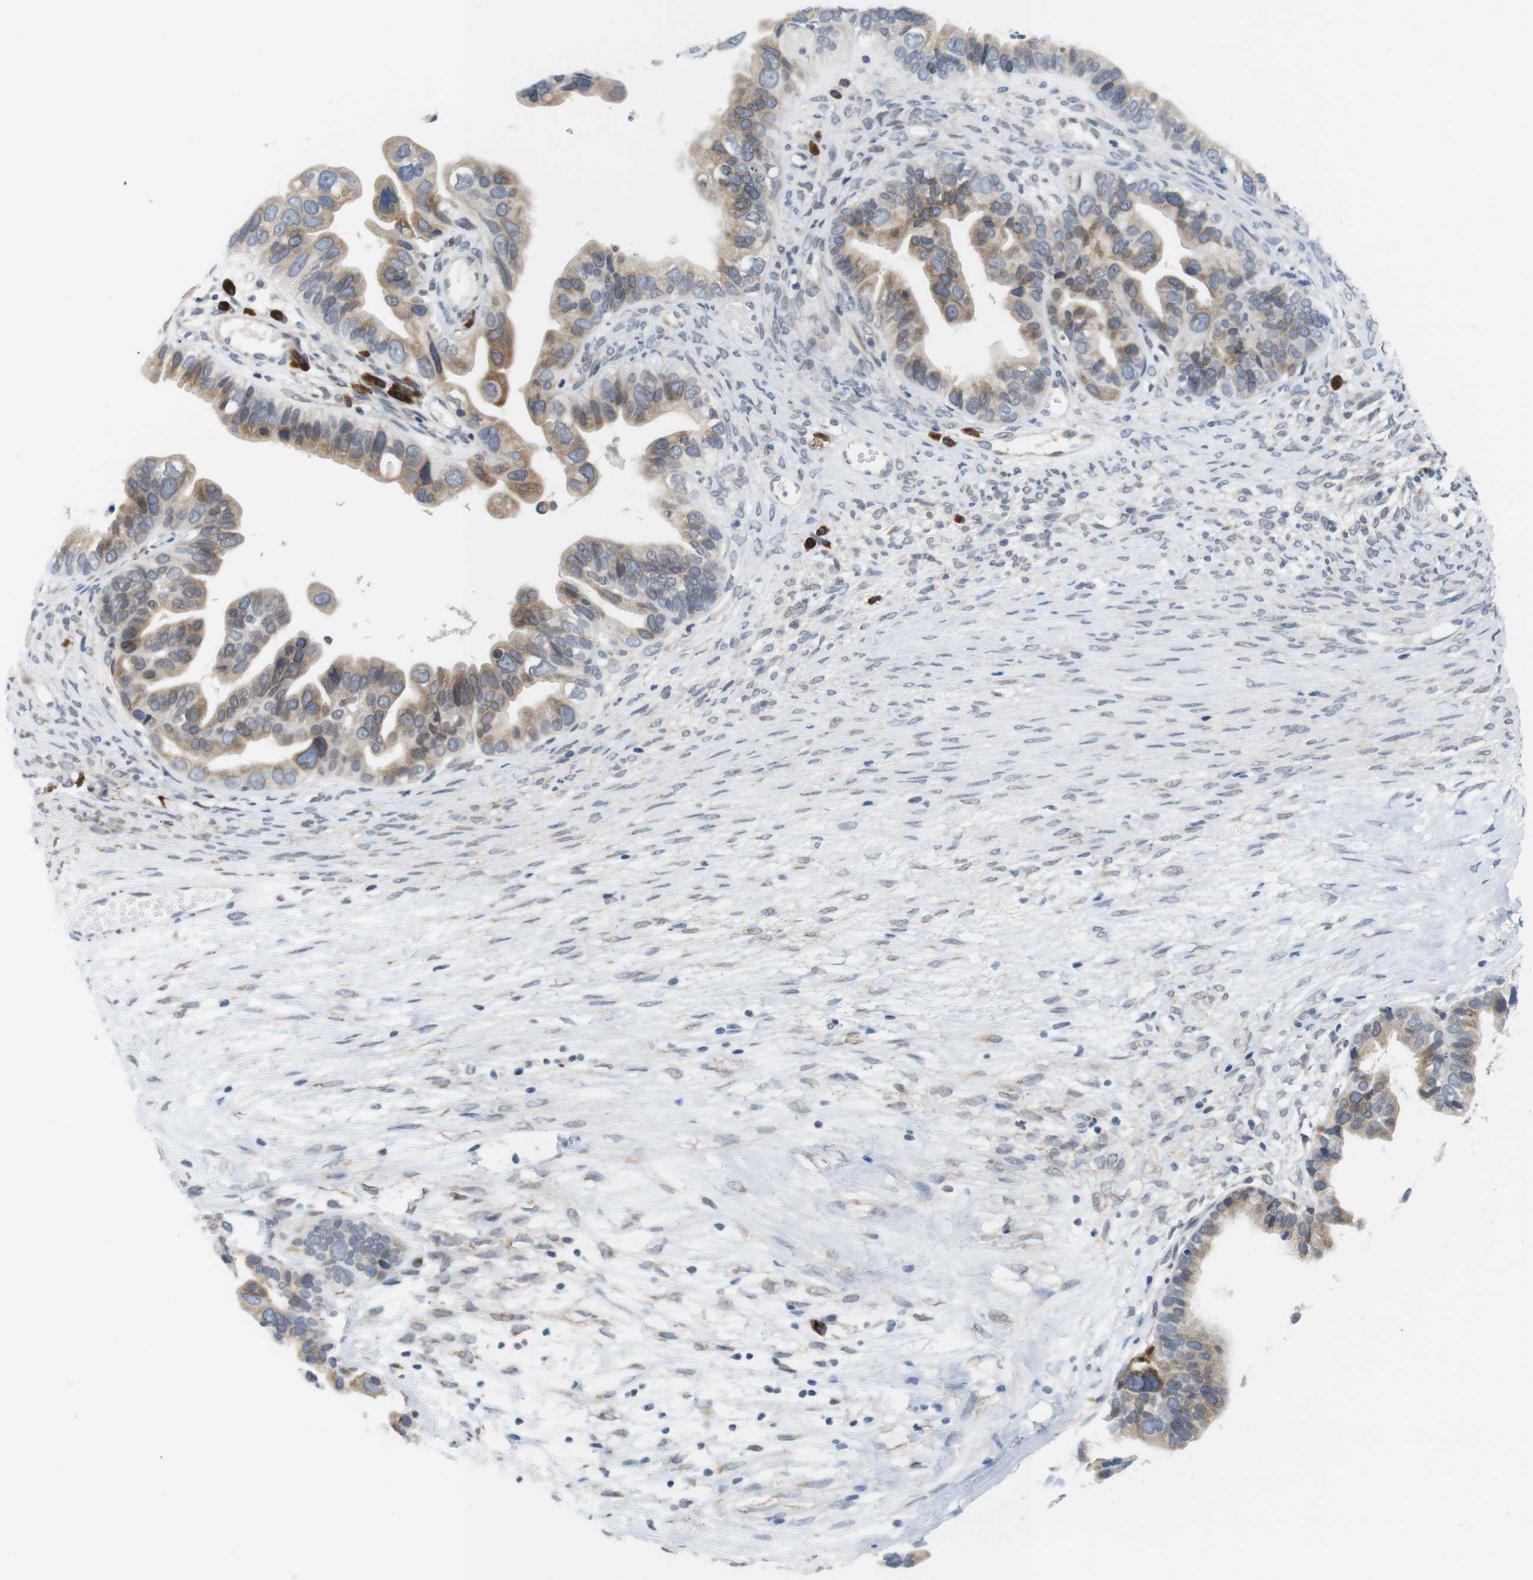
{"staining": {"intensity": "moderate", "quantity": "25%-75%", "location": "cytoplasmic/membranous"}, "tissue": "ovarian cancer", "cell_type": "Tumor cells", "image_type": "cancer", "snomed": [{"axis": "morphology", "description": "Cystadenocarcinoma, serous, NOS"}, {"axis": "topography", "description": "Ovary"}], "caption": "Ovarian serous cystadenocarcinoma stained with DAB IHC demonstrates medium levels of moderate cytoplasmic/membranous staining in about 25%-75% of tumor cells.", "gene": "ERGIC3", "patient": {"sex": "female", "age": 56}}